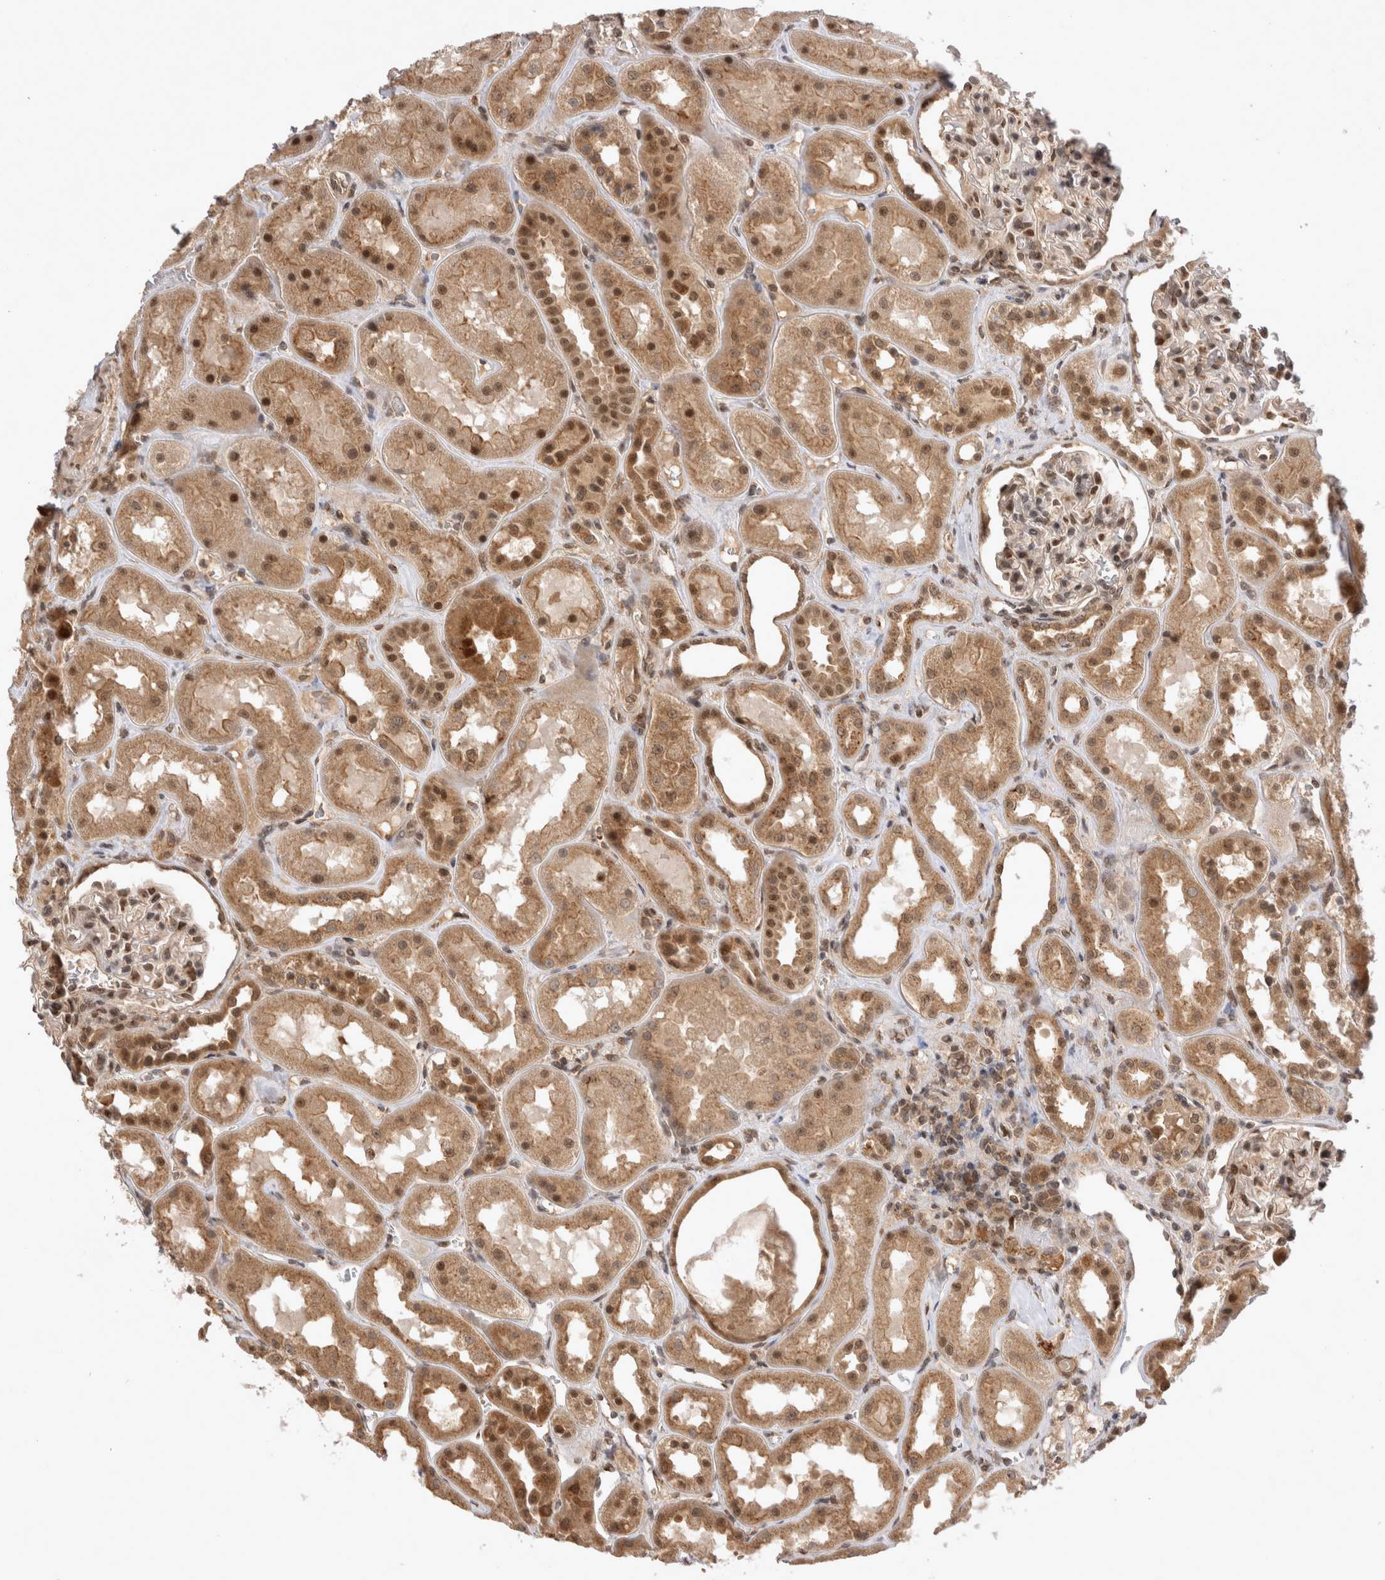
{"staining": {"intensity": "moderate", "quantity": "25%-75%", "location": "nuclear"}, "tissue": "kidney", "cell_type": "Cells in glomeruli", "image_type": "normal", "snomed": [{"axis": "morphology", "description": "Normal tissue, NOS"}, {"axis": "topography", "description": "Kidney"}], "caption": "Moderate nuclear protein positivity is identified in approximately 25%-75% of cells in glomeruli in kidney. (brown staining indicates protein expression, while blue staining denotes nuclei).", "gene": "TMEM65", "patient": {"sex": "male", "age": 70}}